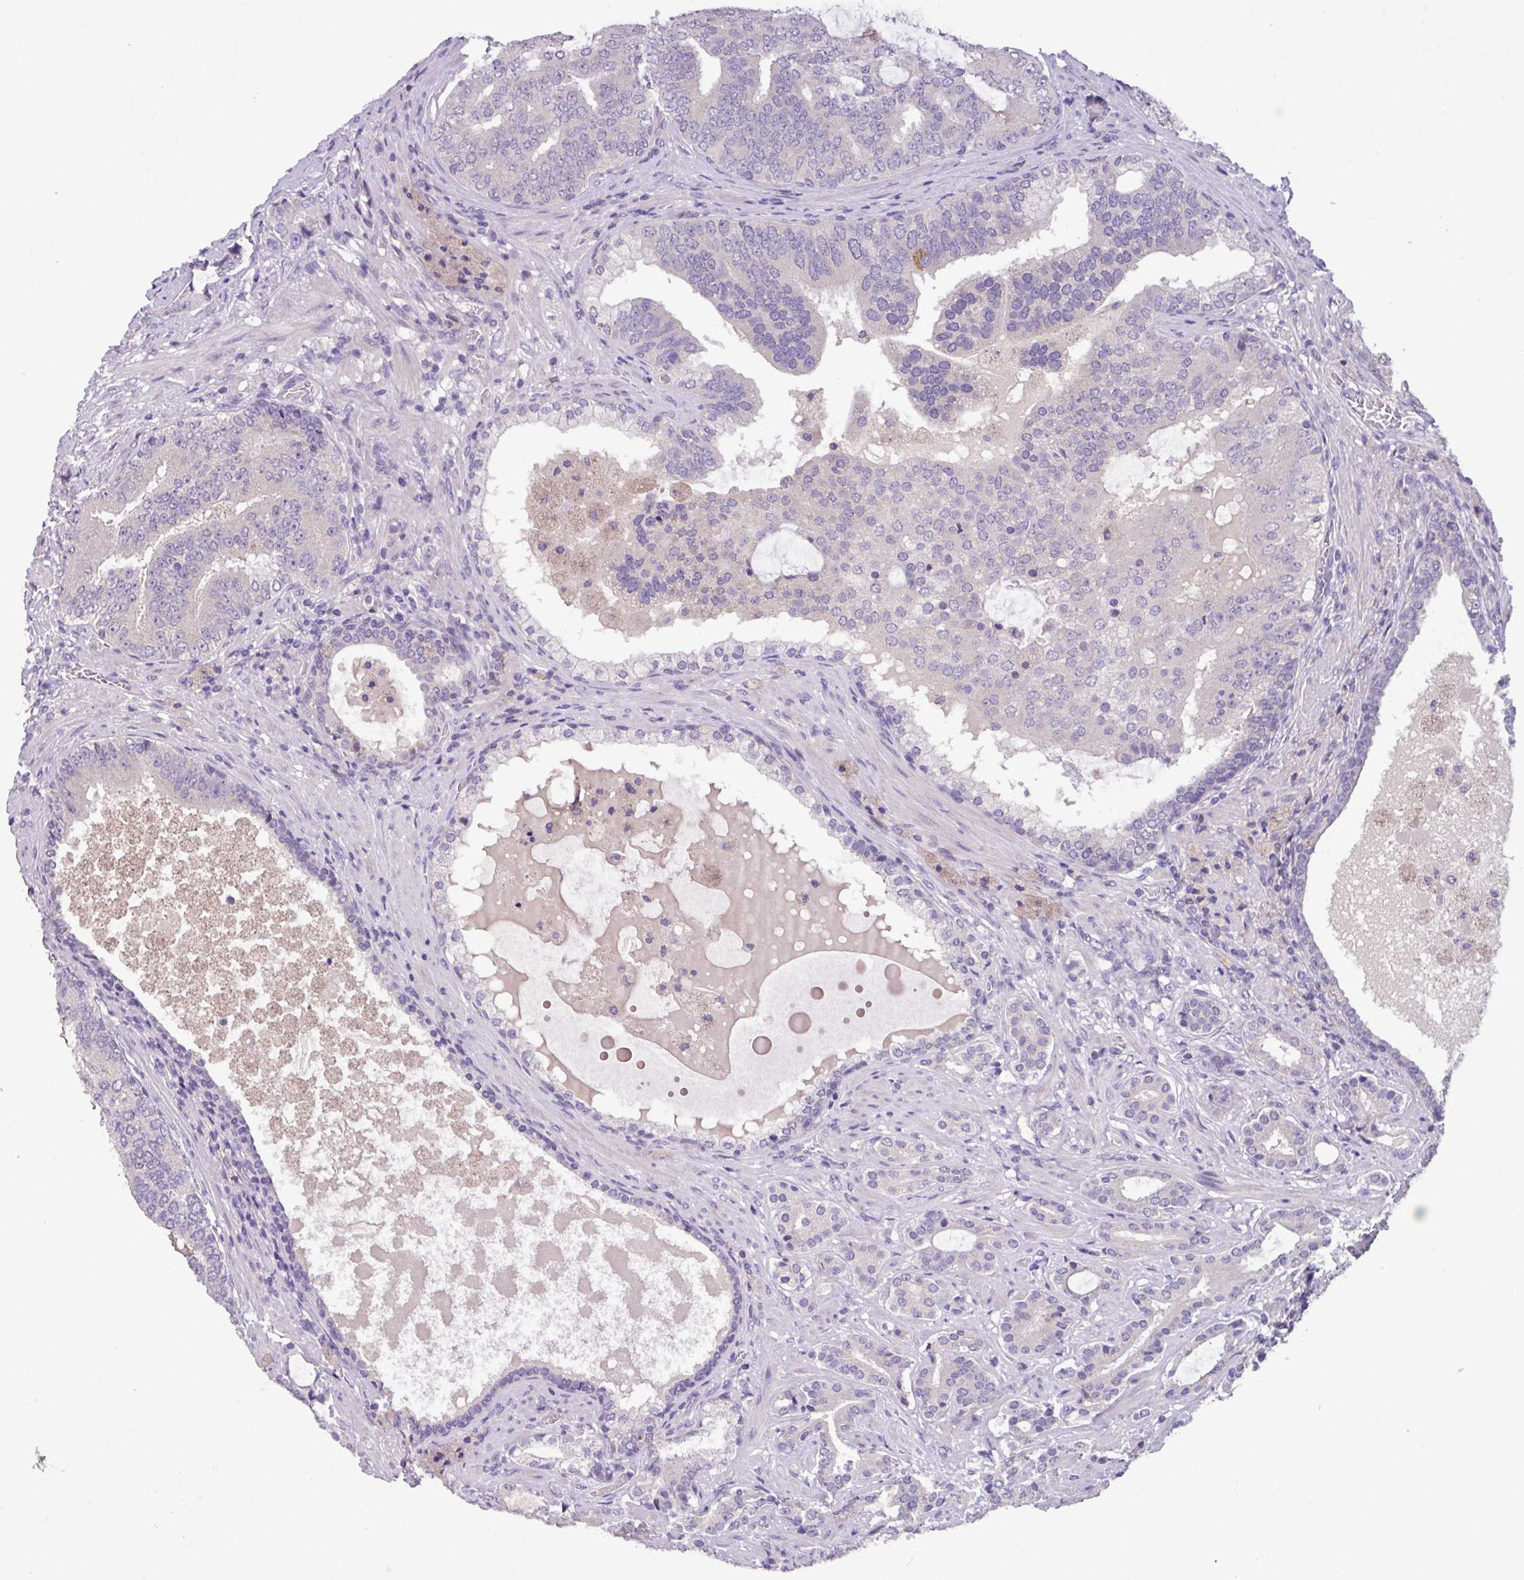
{"staining": {"intensity": "negative", "quantity": "none", "location": "none"}, "tissue": "prostate cancer", "cell_type": "Tumor cells", "image_type": "cancer", "snomed": [{"axis": "morphology", "description": "Adenocarcinoma, High grade"}, {"axis": "topography", "description": "Prostate"}], "caption": "Tumor cells show no significant expression in prostate cancer. Brightfield microscopy of IHC stained with DAB (brown) and hematoxylin (blue), captured at high magnification.", "gene": "PAX8", "patient": {"sex": "male", "age": 55}}